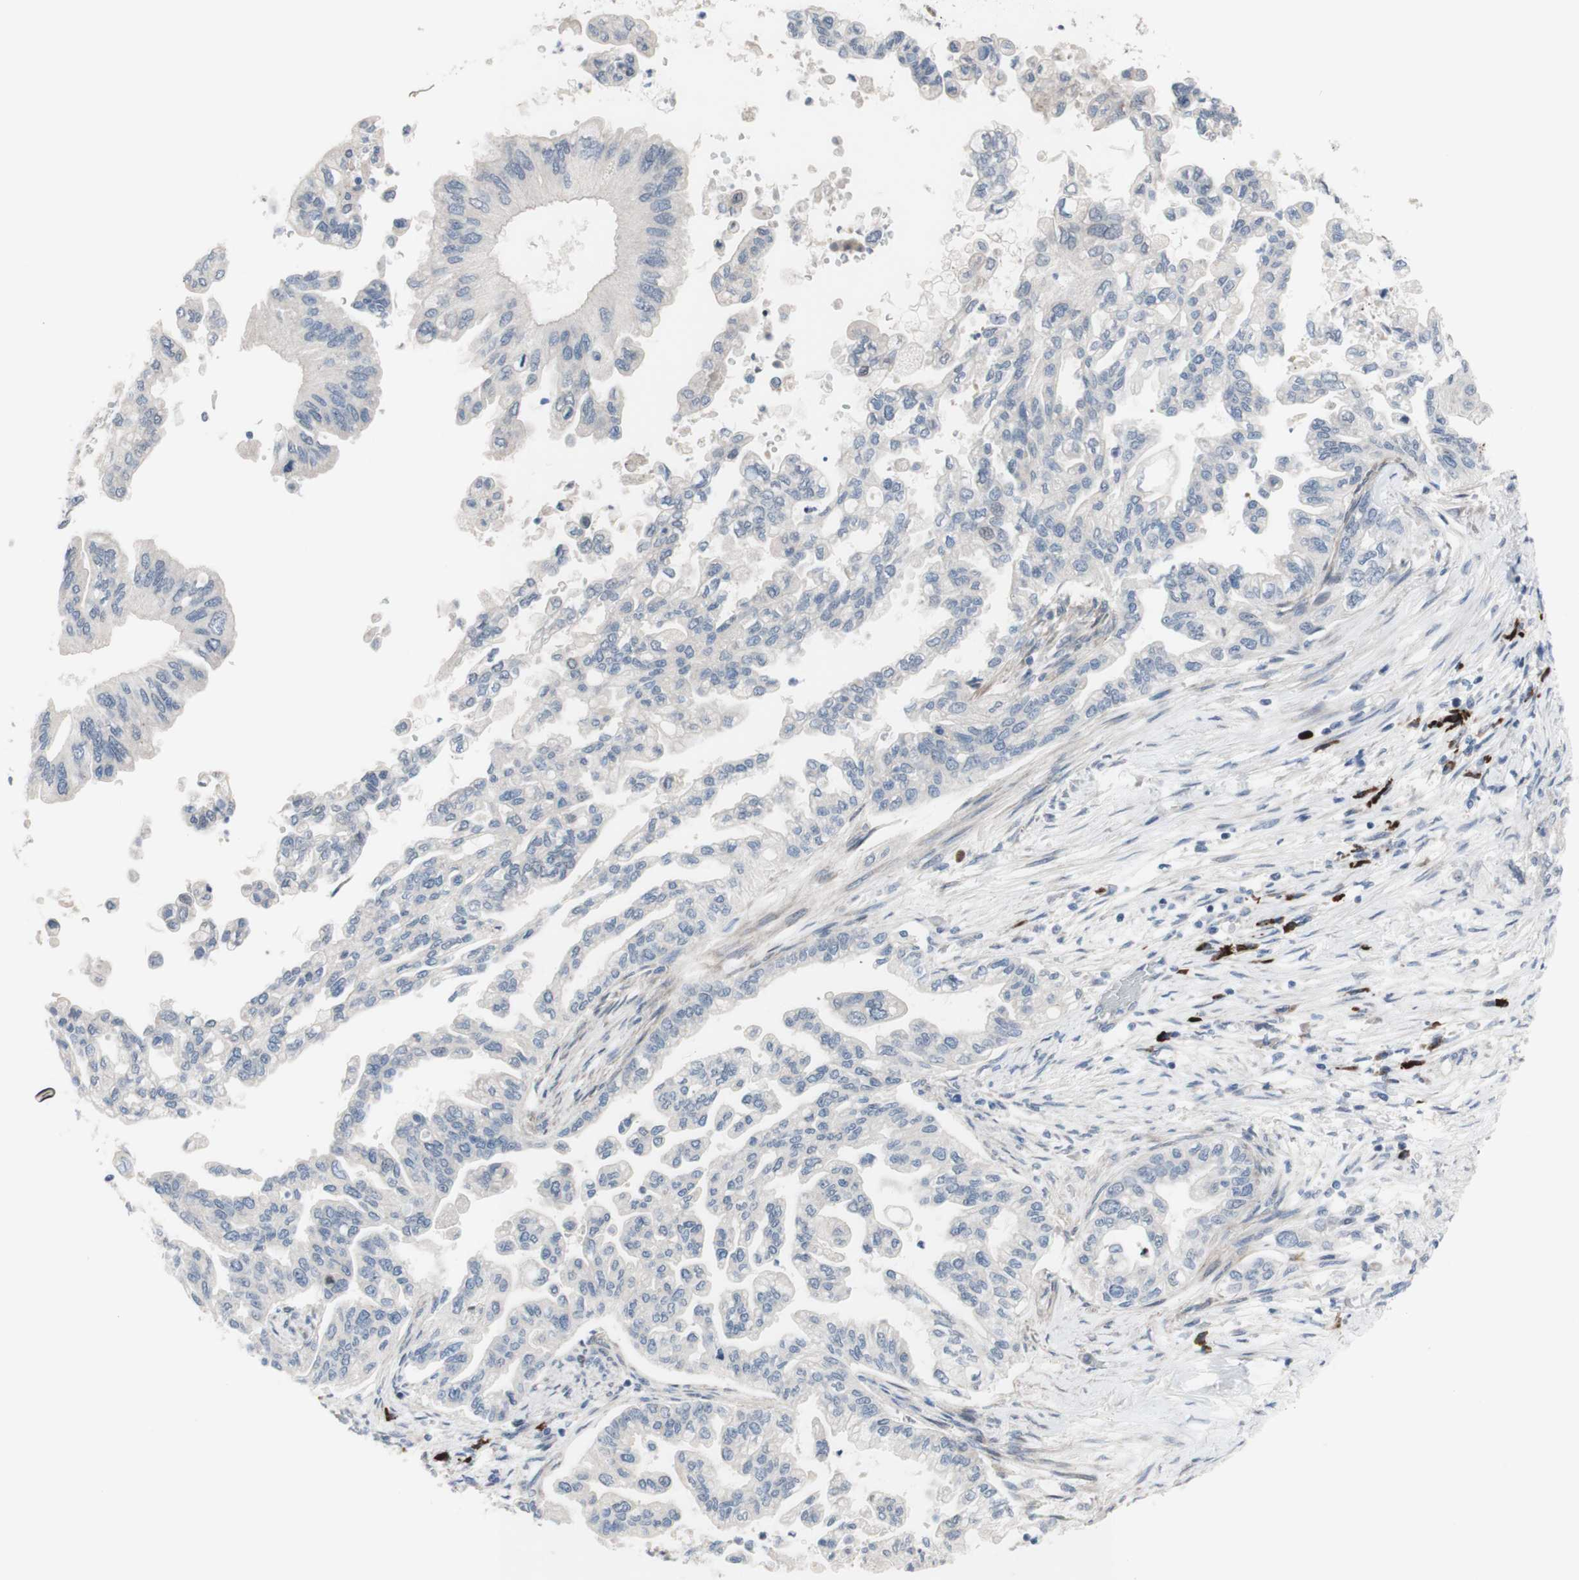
{"staining": {"intensity": "negative", "quantity": "none", "location": "none"}, "tissue": "pancreatic cancer", "cell_type": "Tumor cells", "image_type": "cancer", "snomed": [{"axis": "morphology", "description": "Normal tissue, NOS"}, {"axis": "topography", "description": "Pancreas"}], "caption": "Pancreatic cancer was stained to show a protein in brown. There is no significant expression in tumor cells.", "gene": "PHTF2", "patient": {"sex": "male", "age": 42}}